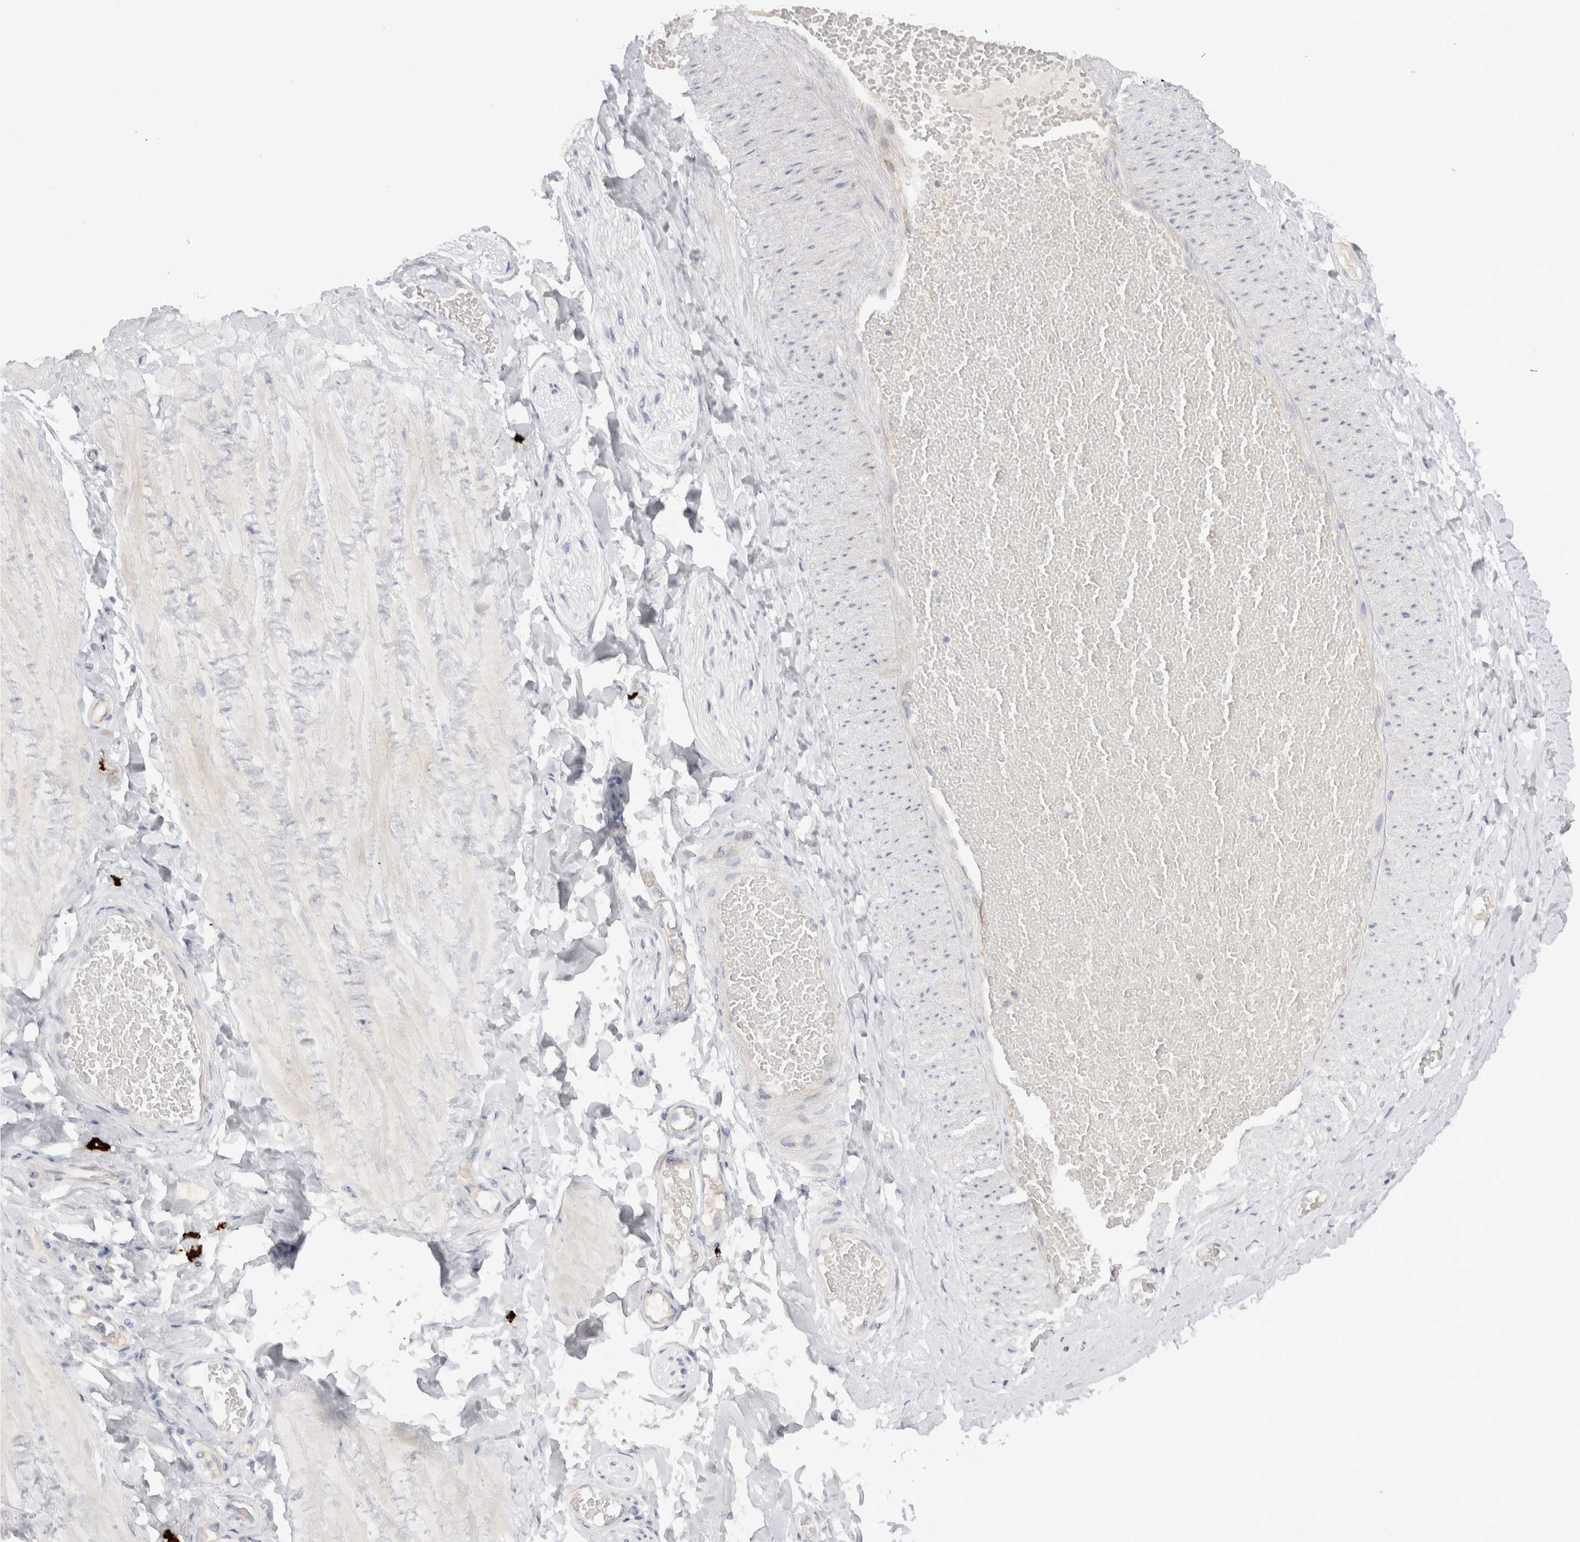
{"staining": {"intensity": "negative", "quantity": "none", "location": "none"}, "tissue": "adipose tissue", "cell_type": "Adipocytes", "image_type": "normal", "snomed": [{"axis": "morphology", "description": "Normal tissue, NOS"}, {"axis": "topography", "description": "Adipose tissue"}, {"axis": "topography", "description": "Vascular tissue"}, {"axis": "topography", "description": "Peripheral nerve tissue"}], "caption": "Immunohistochemical staining of unremarkable human adipose tissue exhibits no significant positivity in adipocytes. The staining was performed using DAB (3,3'-diaminobenzidine) to visualize the protein expression in brown, while the nuclei were stained in blue with hematoxylin (Magnification: 20x).", "gene": "SPINK2", "patient": {"sex": "male", "age": 25}}